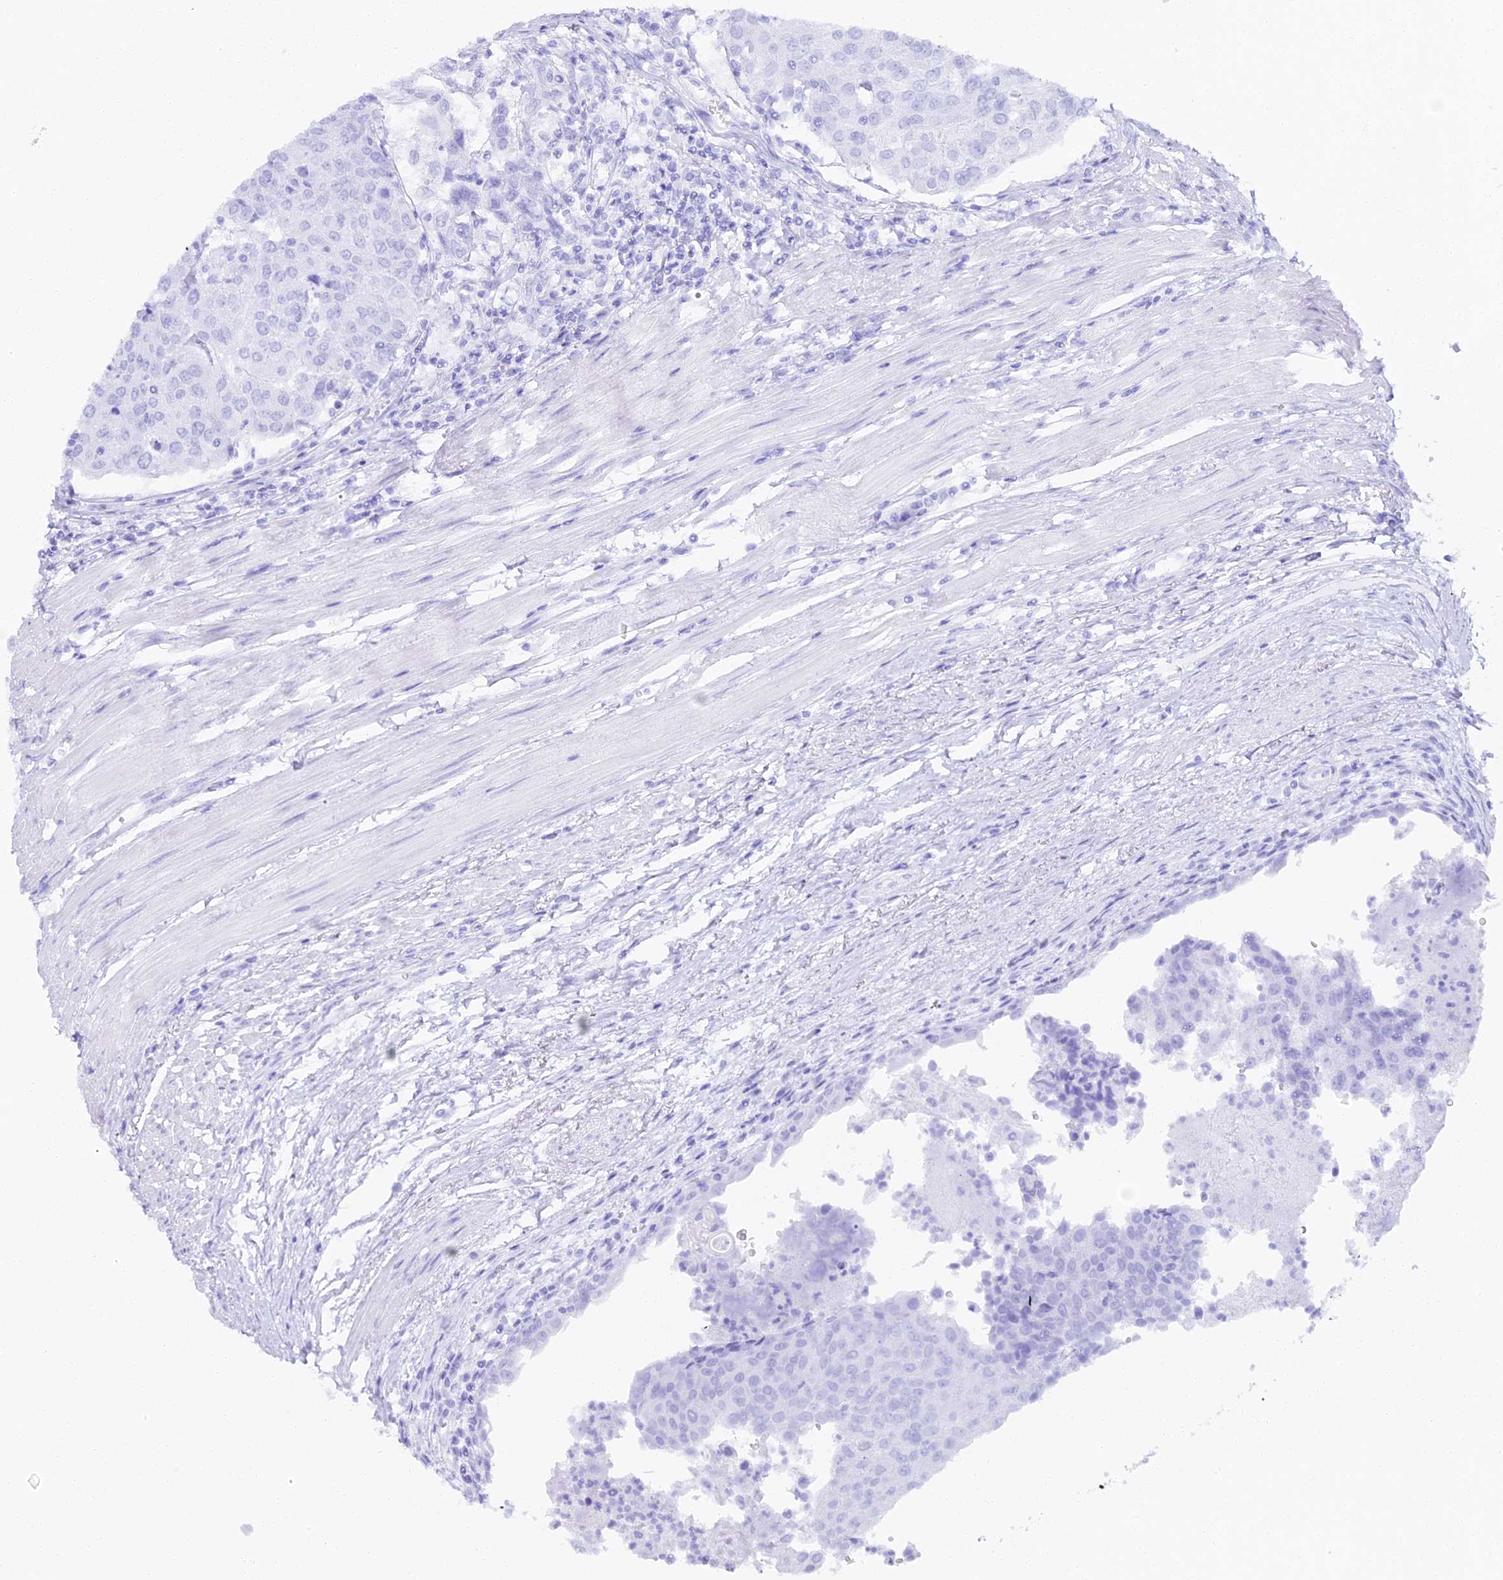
{"staining": {"intensity": "negative", "quantity": "none", "location": "none"}, "tissue": "urothelial cancer", "cell_type": "Tumor cells", "image_type": "cancer", "snomed": [{"axis": "morphology", "description": "Urothelial carcinoma, High grade"}, {"axis": "topography", "description": "Urinary bladder"}], "caption": "A high-resolution image shows IHC staining of high-grade urothelial carcinoma, which shows no significant positivity in tumor cells.", "gene": "ALPG", "patient": {"sex": "female", "age": 85}}